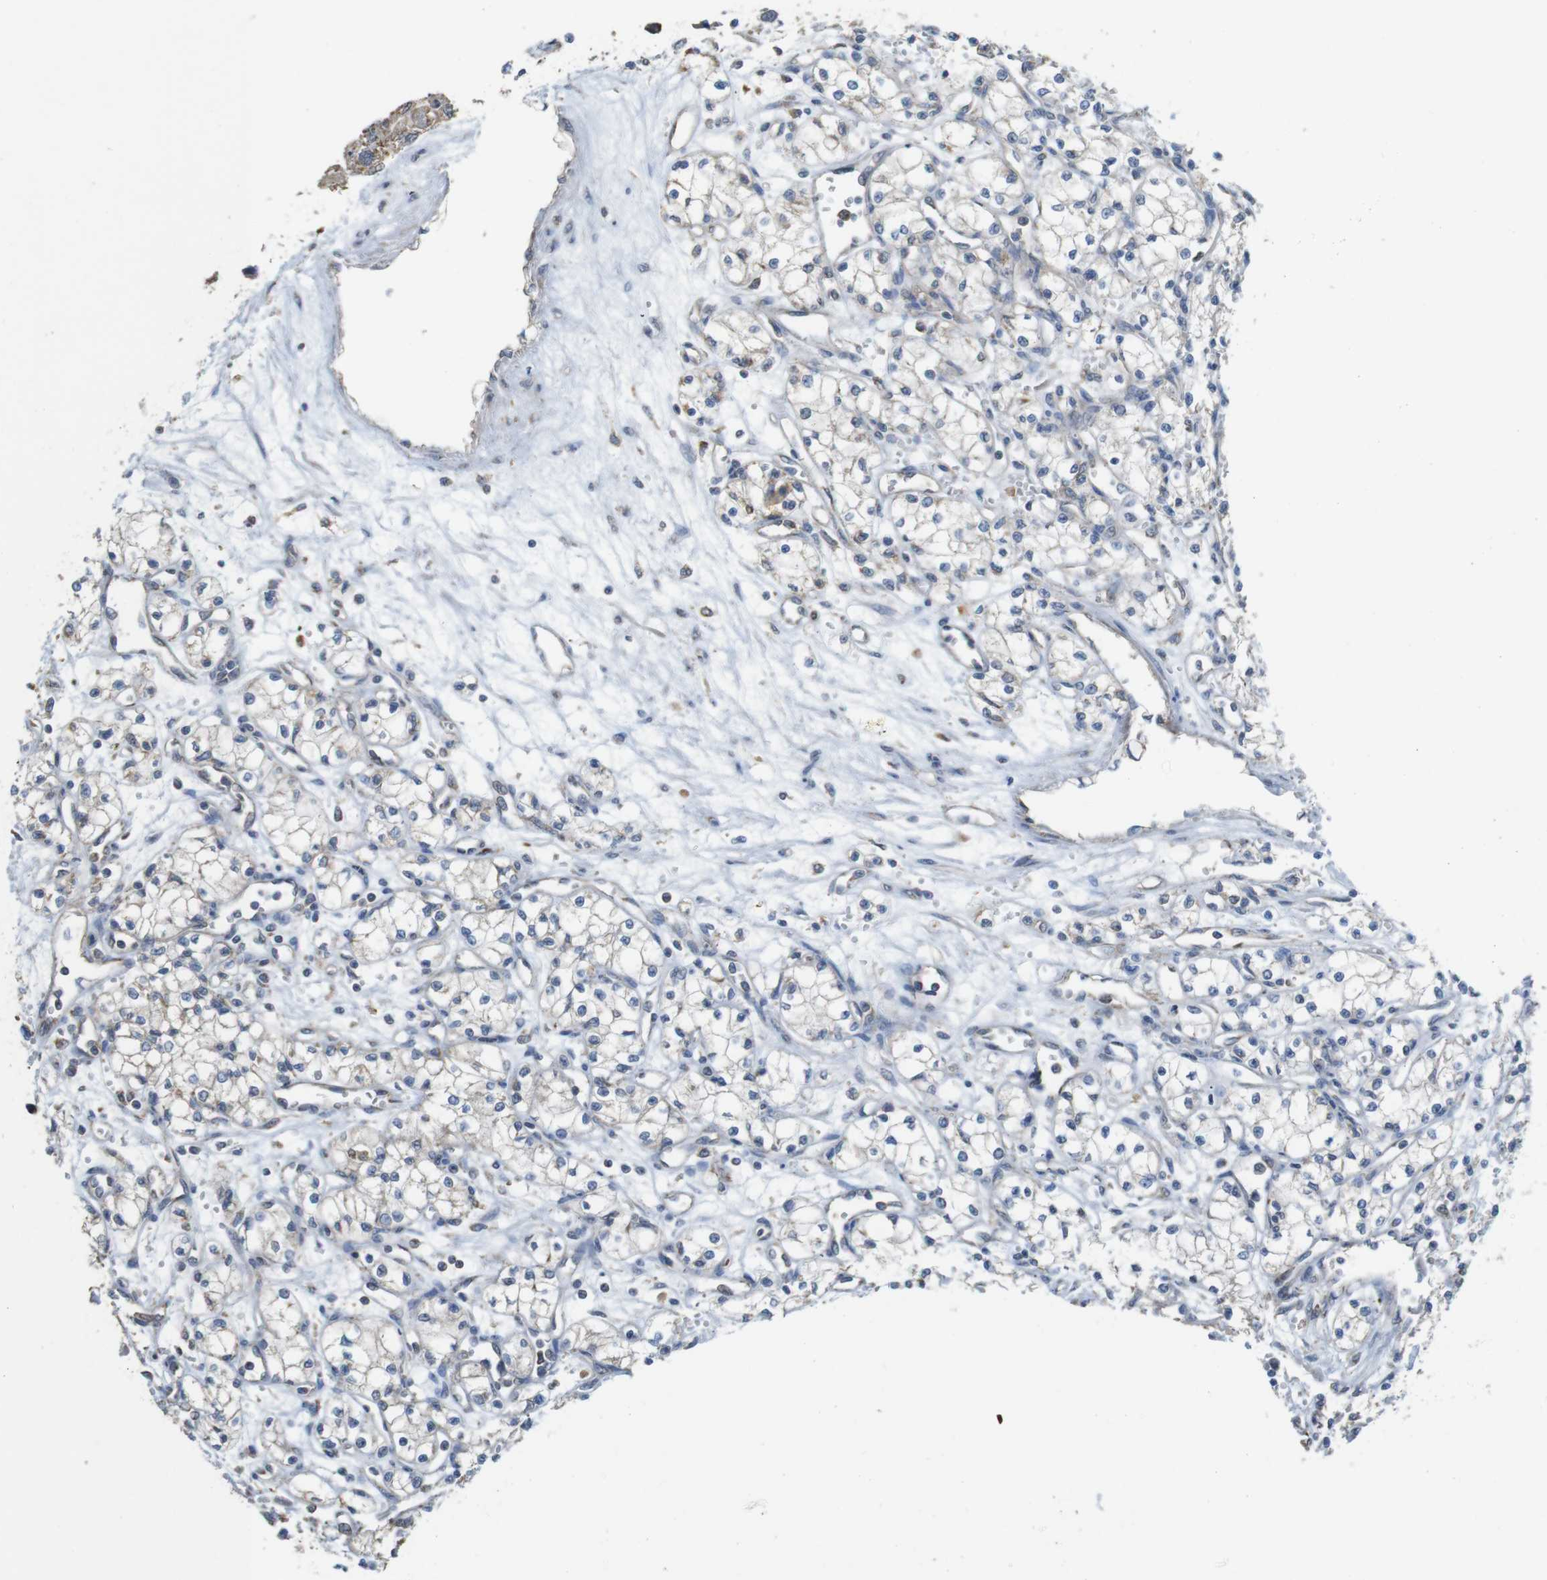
{"staining": {"intensity": "weak", "quantity": ">75%", "location": "cytoplasmic/membranous"}, "tissue": "renal cancer", "cell_type": "Tumor cells", "image_type": "cancer", "snomed": [{"axis": "morphology", "description": "Normal tissue, NOS"}, {"axis": "morphology", "description": "Adenocarcinoma, NOS"}, {"axis": "topography", "description": "Kidney"}], "caption": "Human renal adenocarcinoma stained for a protein (brown) demonstrates weak cytoplasmic/membranous positive expression in about >75% of tumor cells.", "gene": "CALHM2", "patient": {"sex": "male", "age": 59}}